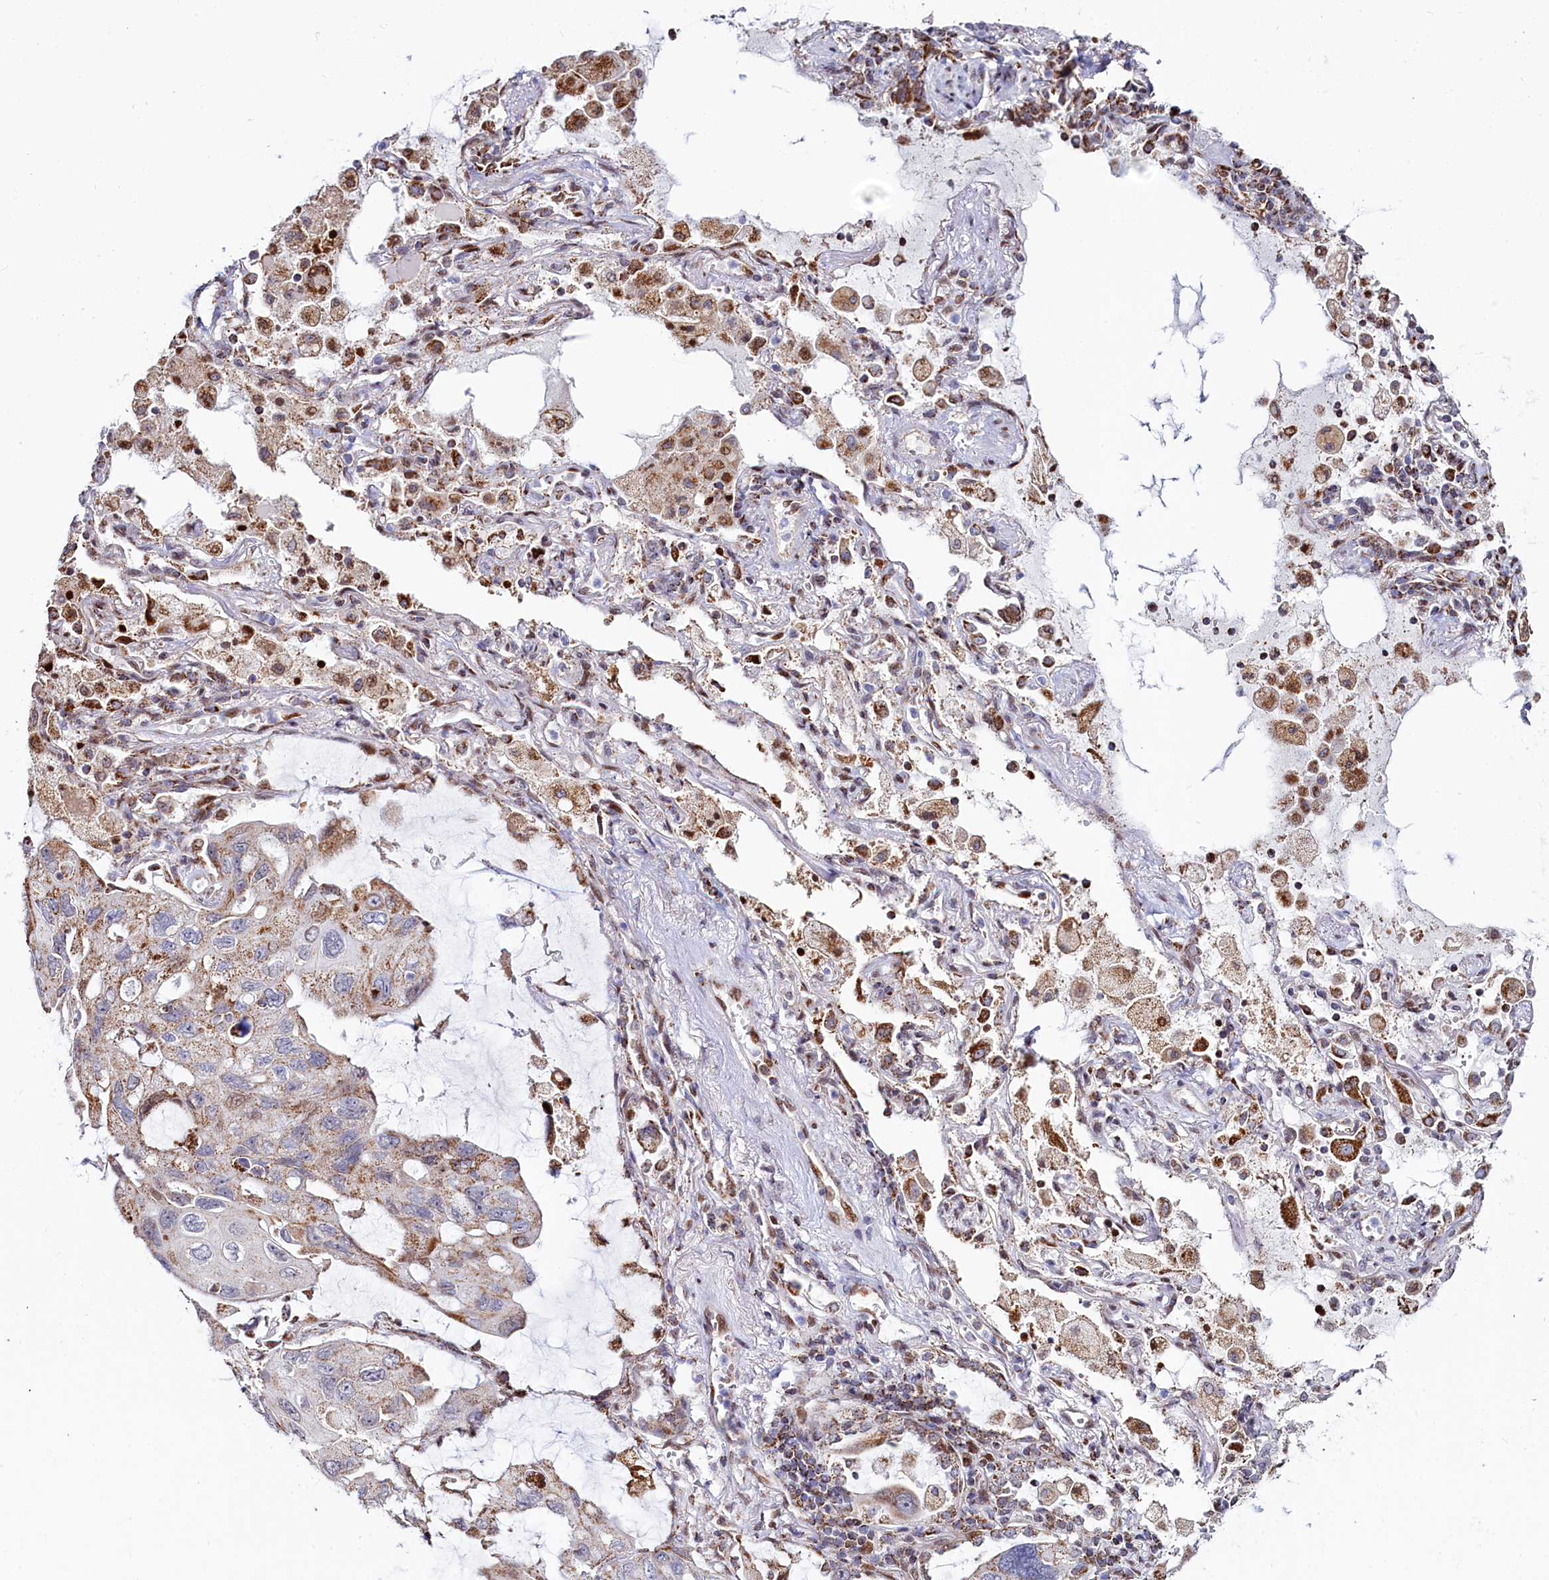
{"staining": {"intensity": "moderate", "quantity": "<25%", "location": "cytoplasmic/membranous"}, "tissue": "lung cancer", "cell_type": "Tumor cells", "image_type": "cancer", "snomed": [{"axis": "morphology", "description": "Squamous cell carcinoma, NOS"}, {"axis": "topography", "description": "Lung"}], "caption": "About <25% of tumor cells in human lung cancer (squamous cell carcinoma) display moderate cytoplasmic/membranous protein positivity as visualized by brown immunohistochemical staining.", "gene": "HDGFL3", "patient": {"sex": "female", "age": 73}}